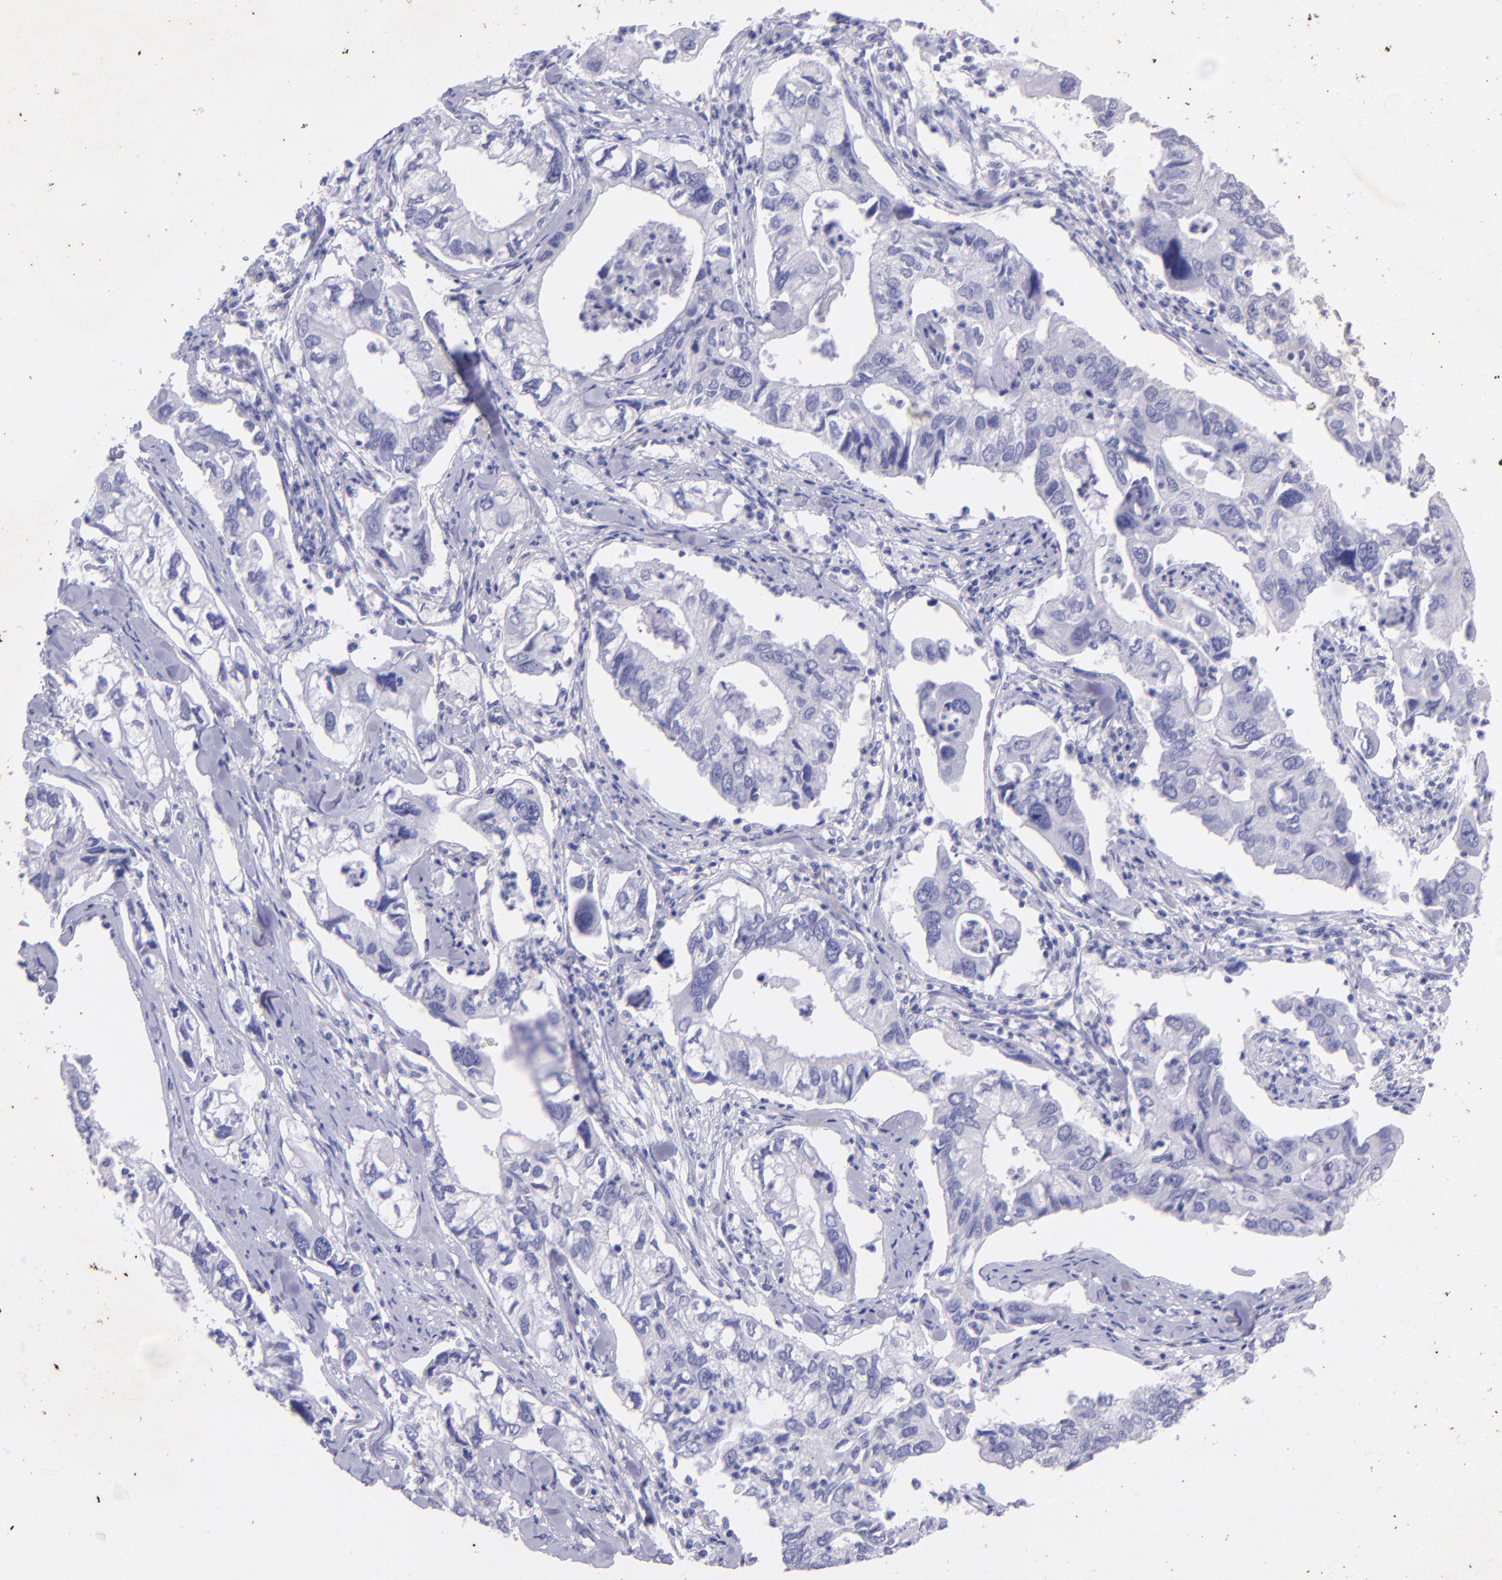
{"staining": {"intensity": "negative", "quantity": "none", "location": "none"}, "tissue": "lung cancer", "cell_type": "Tumor cells", "image_type": "cancer", "snomed": [{"axis": "morphology", "description": "Adenocarcinoma, NOS"}, {"axis": "topography", "description": "Lung"}], "caption": "This is an IHC micrograph of lung cancer (adenocarcinoma). There is no positivity in tumor cells.", "gene": "UCHL1", "patient": {"sex": "male", "age": 48}}